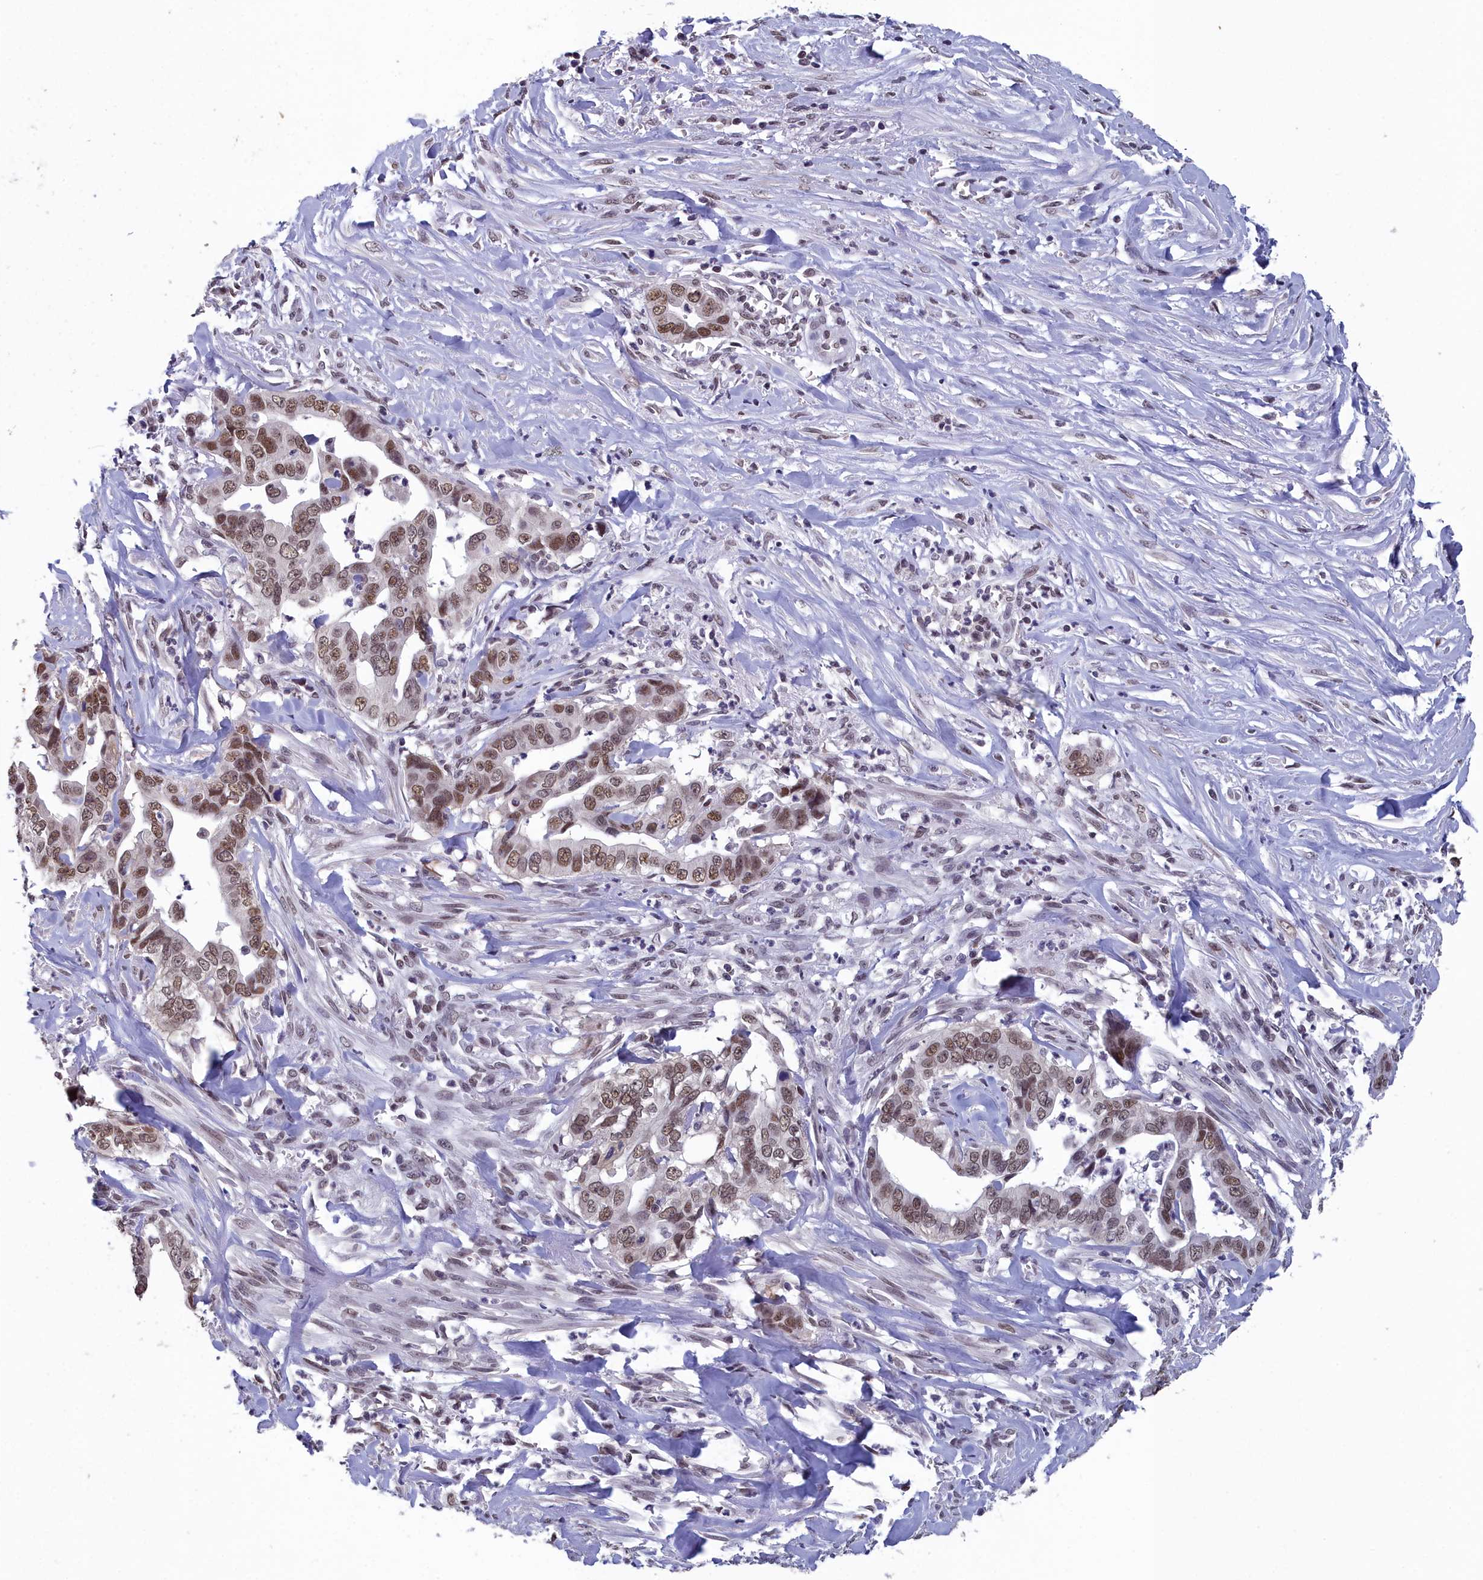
{"staining": {"intensity": "moderate", "quantity": ">75%", "location": "cytoplasmic/membranous"}, "tissue": "liver cancer", "cell_type": "Tumor cells", "image_type": "cancer", "snomed": [{"axis": "morphology", "description": "Cholangiocarcinoma"}, {"axis": "topography", "description": "Liver"}], "caption": "A micrograph showing moderate cytoplasmic/membranous expression in approximately >75% of tumor cells in liver cancer, as visualized by brown immunohistochemical staining.", "gene": "CCDC97", "patient": {"sex": "female", "age": 79}}